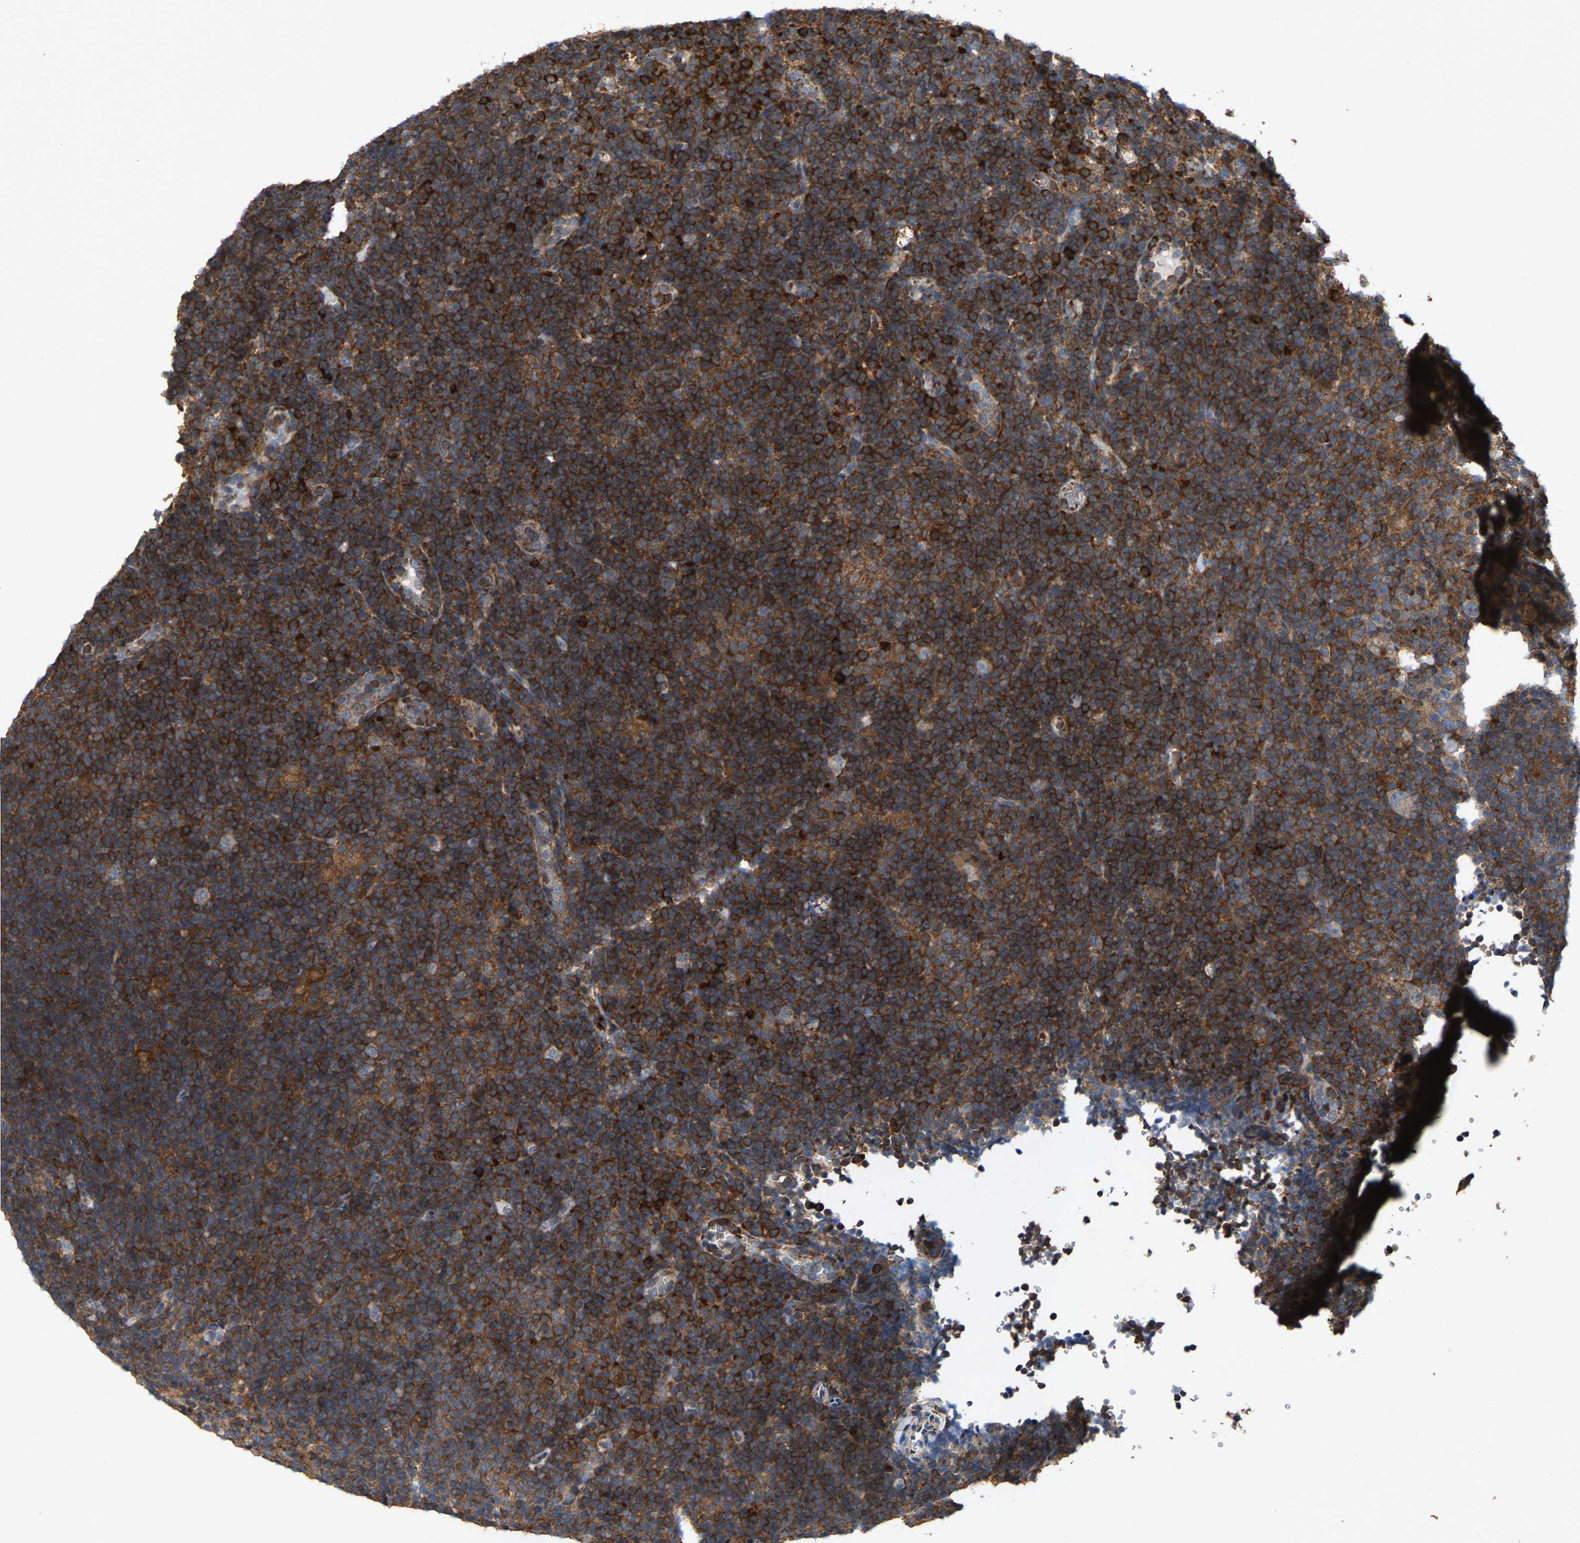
{"staining": {"intensity": "weak", "quantity": "<25%", "location": "cytoplasmic/membranous"}, "tissue": "lymphoma", "cell_type": "Tumor cells", "image_type": "cancer", "snomed": [{"axis": "morphology", "description": "Hodgkin's disease, NOS"}, {"axis": "topography", "description": "Lymph node"}], "caption": "Immunohistochemistry (IHC) micrograph of lymphoma stained for a protein (brown), which displays no expression in tumor cells.", "gene": "FGD3", "patient": {"sex": "female", "age": 57}}